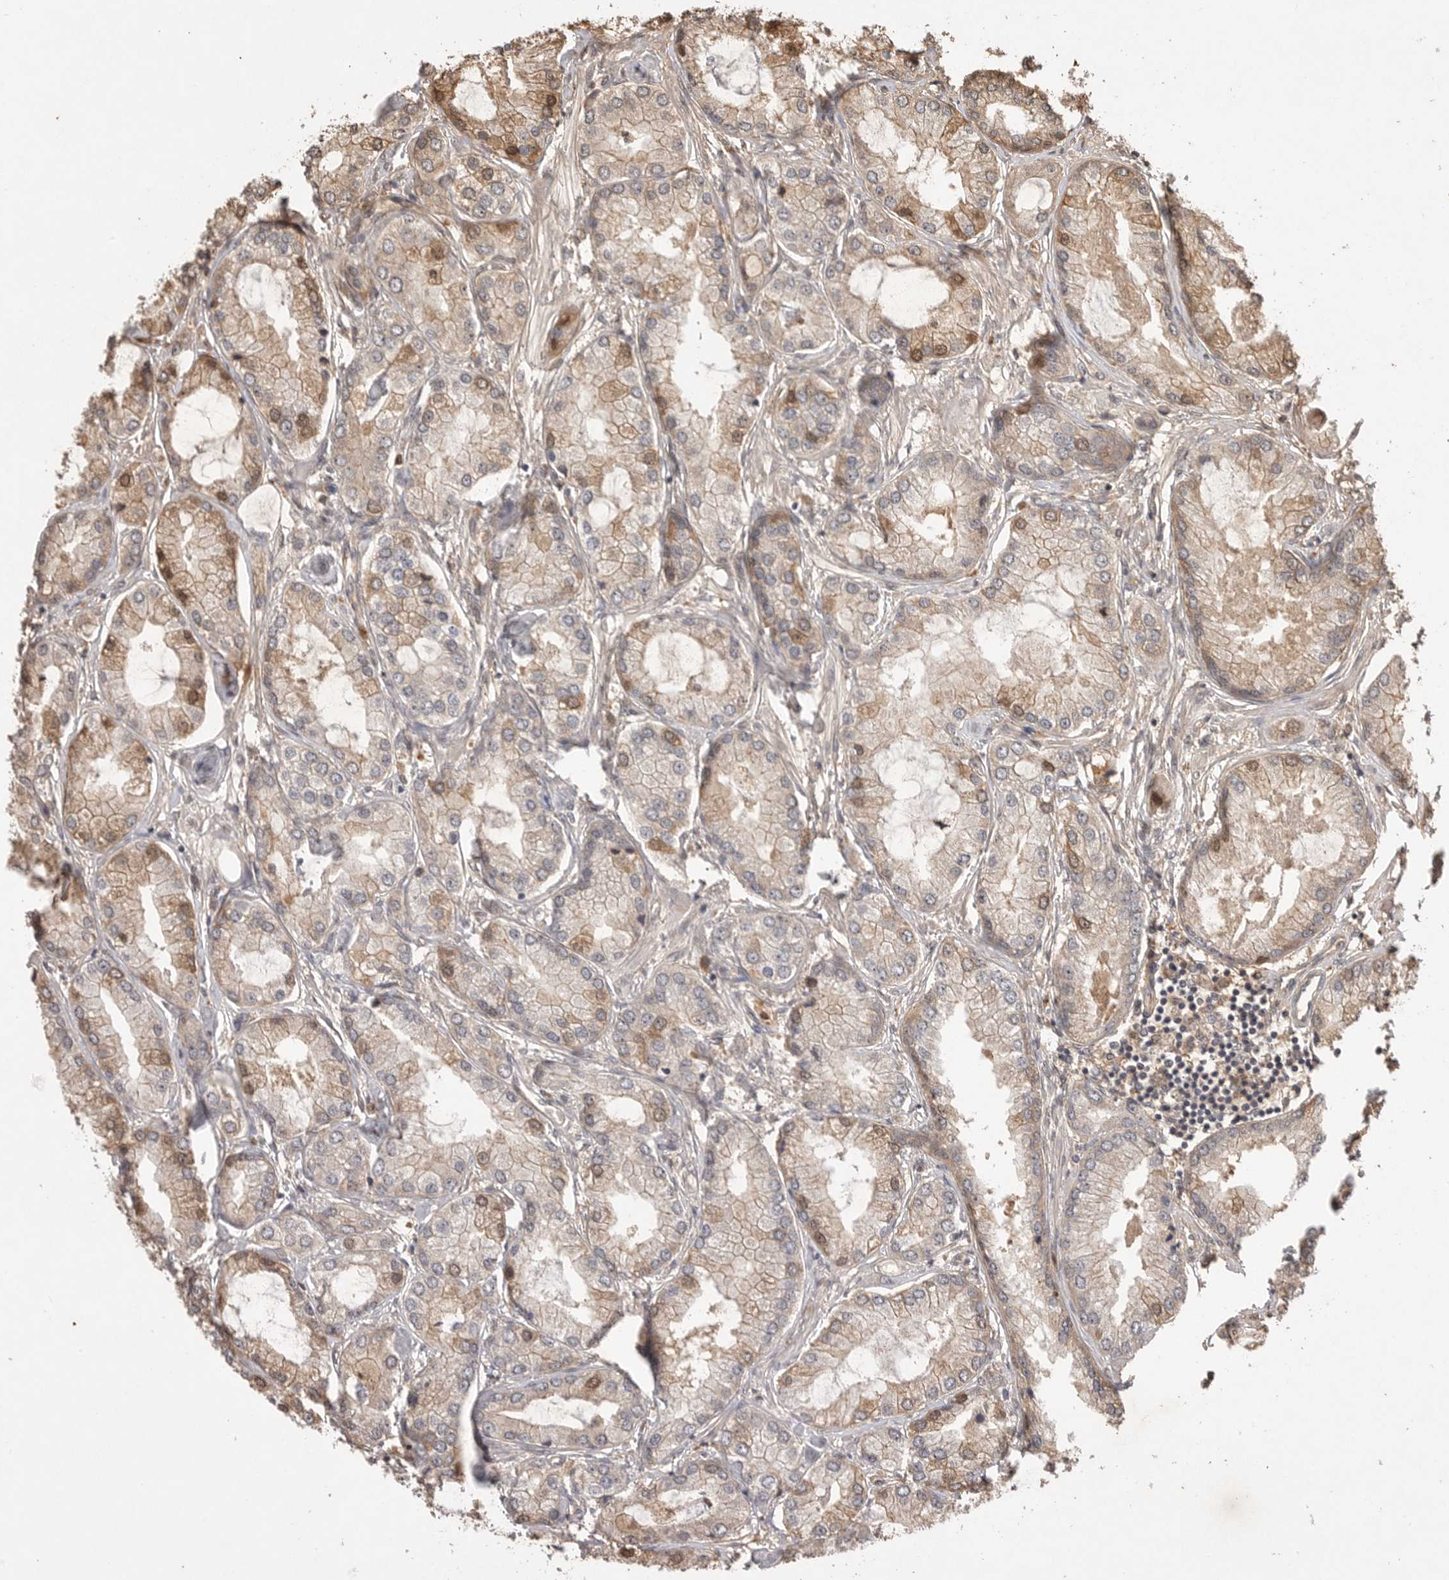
{"staining": {"intensity": "moderate", "quantity": "<25%", "location": "cytoplasmic/membranous,nuclear"}, "tissue": "prostate cancer", "cell_type": "Tumor cells", "image_type": "cancer", "snomed": [{"axis": "morphology", "description": "Adenocarcinoma, Low grade"}, {"axis": "topography", "description": "Prostate"}], "caption": "Prostate cancer (low-grade adenocarcinoma) was stained to show a protein in brown. There is low levels of moderate cytoplasmic/membranous and nuclear expression in about <25% of tumor cells.", "gene": "PRMT3", "patient": {"sex": "male", "age": 62}}